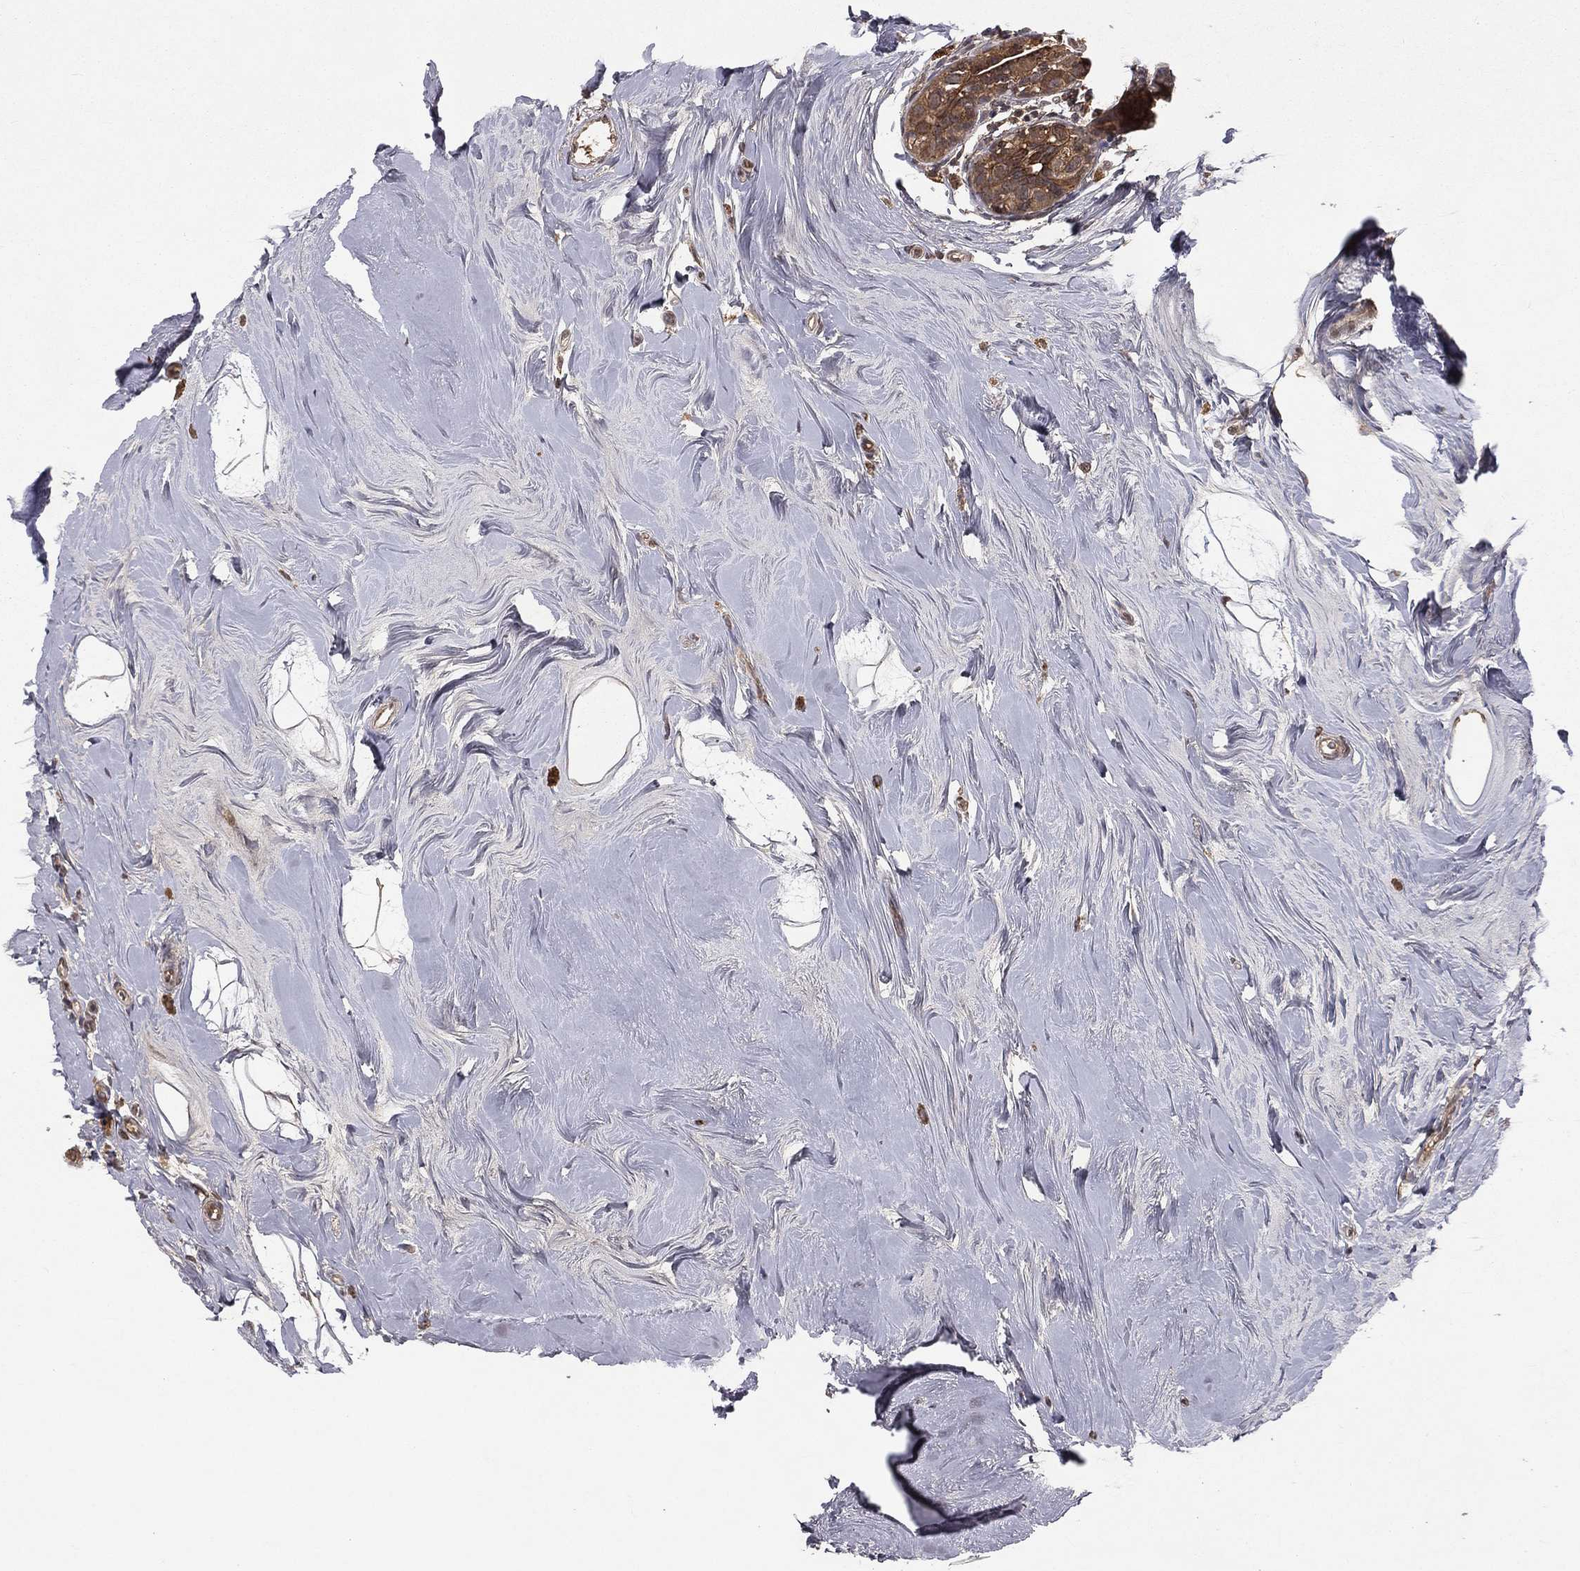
{"staining": {"intensity": "moderate", "quantity": ">75%", "location": "cytoplasmic/membranous"}, "tissue": "breast cancer", "cell_type": "Tumor cells", "image_type": "cancer", "snomed": [{"axis": "morphology", "description": "Duct carcinoma"}, {"axis": "topography", "description": "Breast"}], "caption": "Breast cancer stained for a protein reveals moderate cytoplasmic/membranous positivity in tumor cells. (DAB (3,3'-diaminobenzidine) IHC with brightfield microscopy, high magnification).", "gene": "ZDHHC15", "patient": {"sex": "female", "age": 55}}